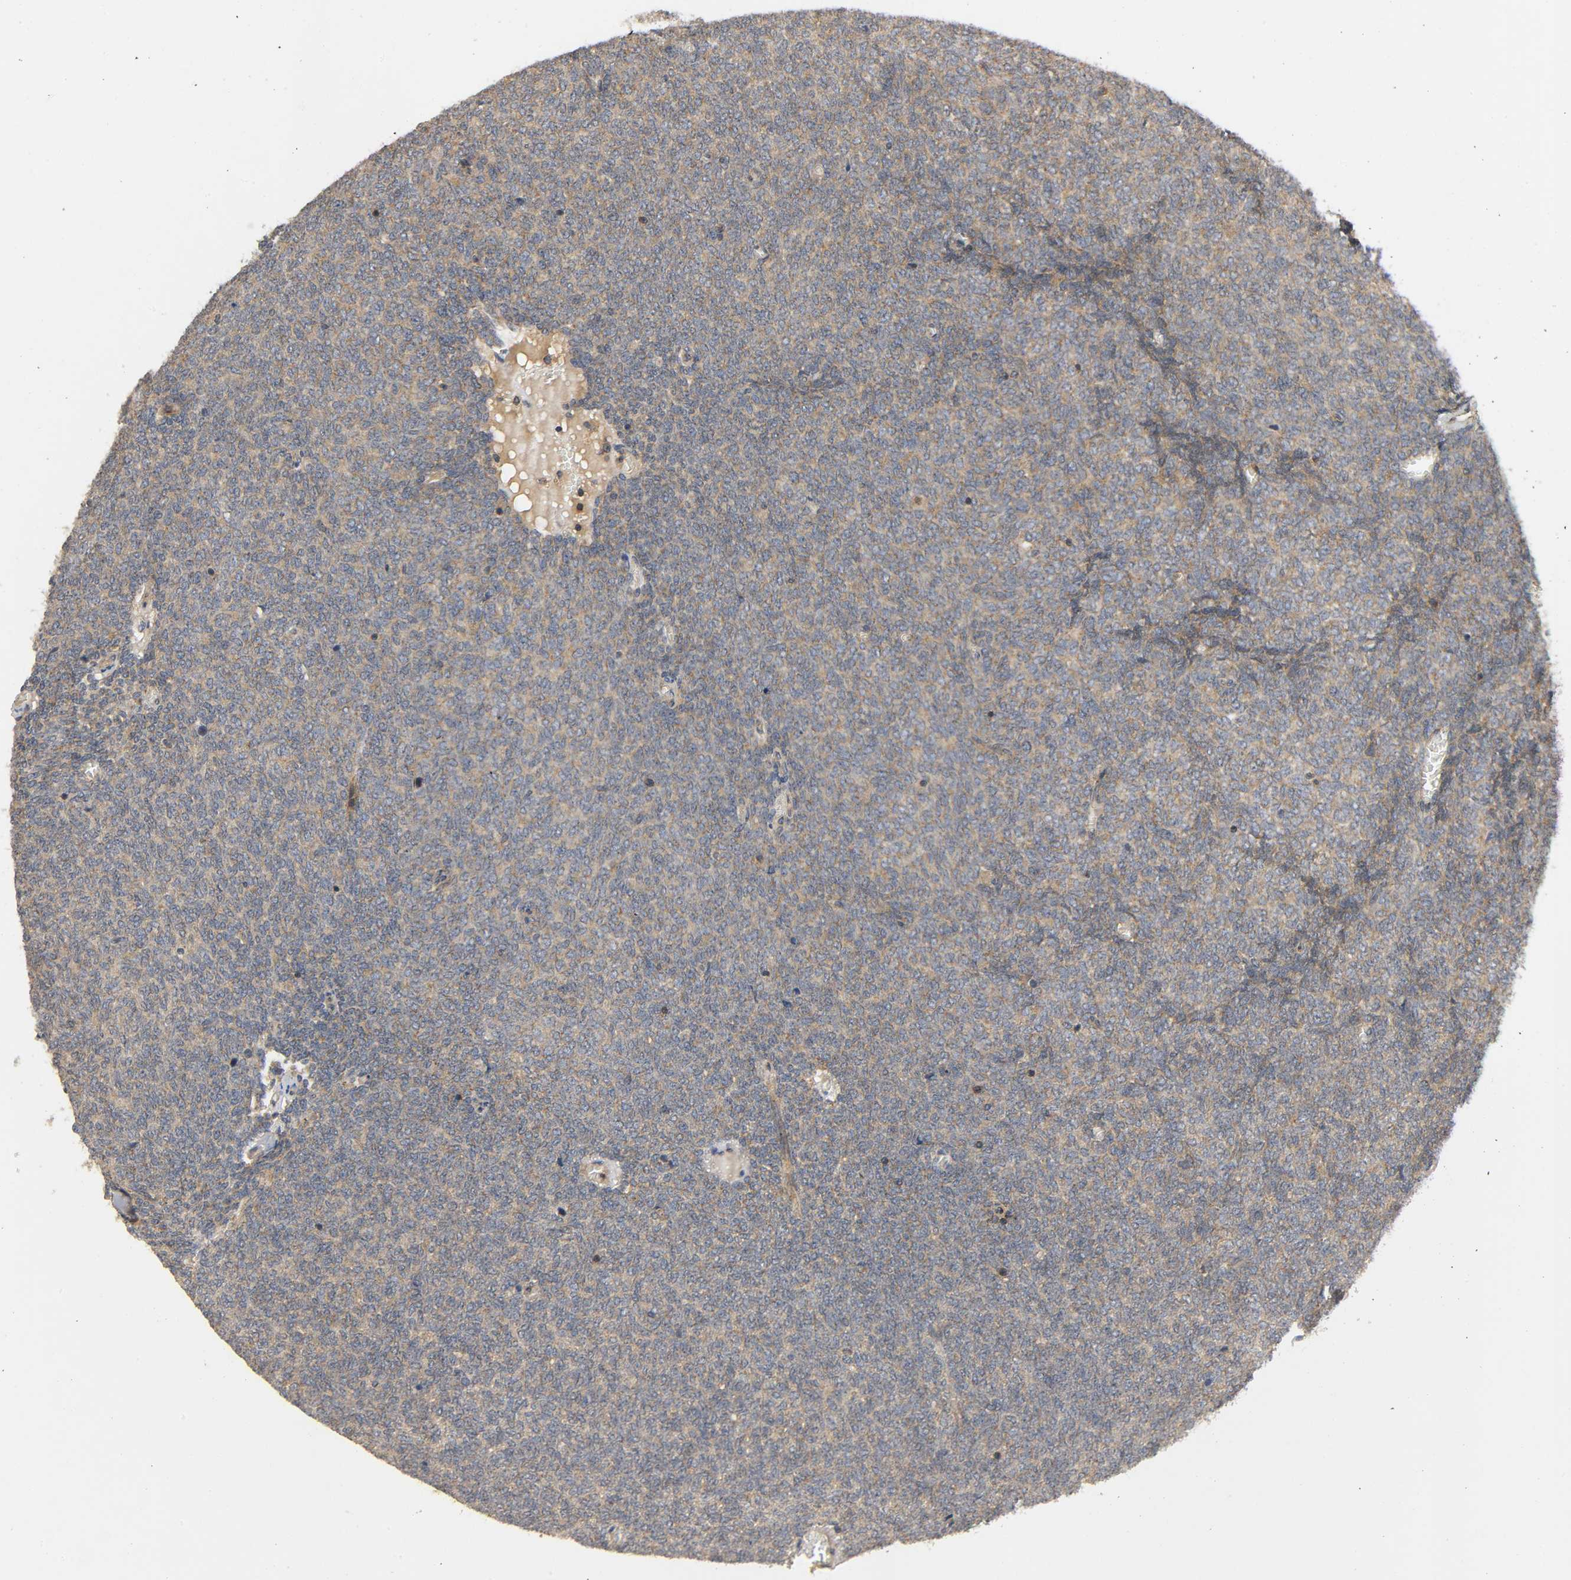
{"staining": {"intensity": "weak", "quantity": ">75%", "location": "cytoplasmic/membranous"}, "tissue": "renal cancer", "cell_type": "Tumor cells", "image_type": "cancer", "snomed": [{"axis": "morphology", "description": "Neoplasm, malignant, NOS"}, {"axis": "topography", "description": "Kidney"}], "caption": "Protein expression analysis of renal cancer (neoplasm (malignant)) displays weak cytoplasmic/membranous positivity in about >75% of tumor cells.", "gene": "IKBKB", "patient": {"sex": "male", "age": 28}}